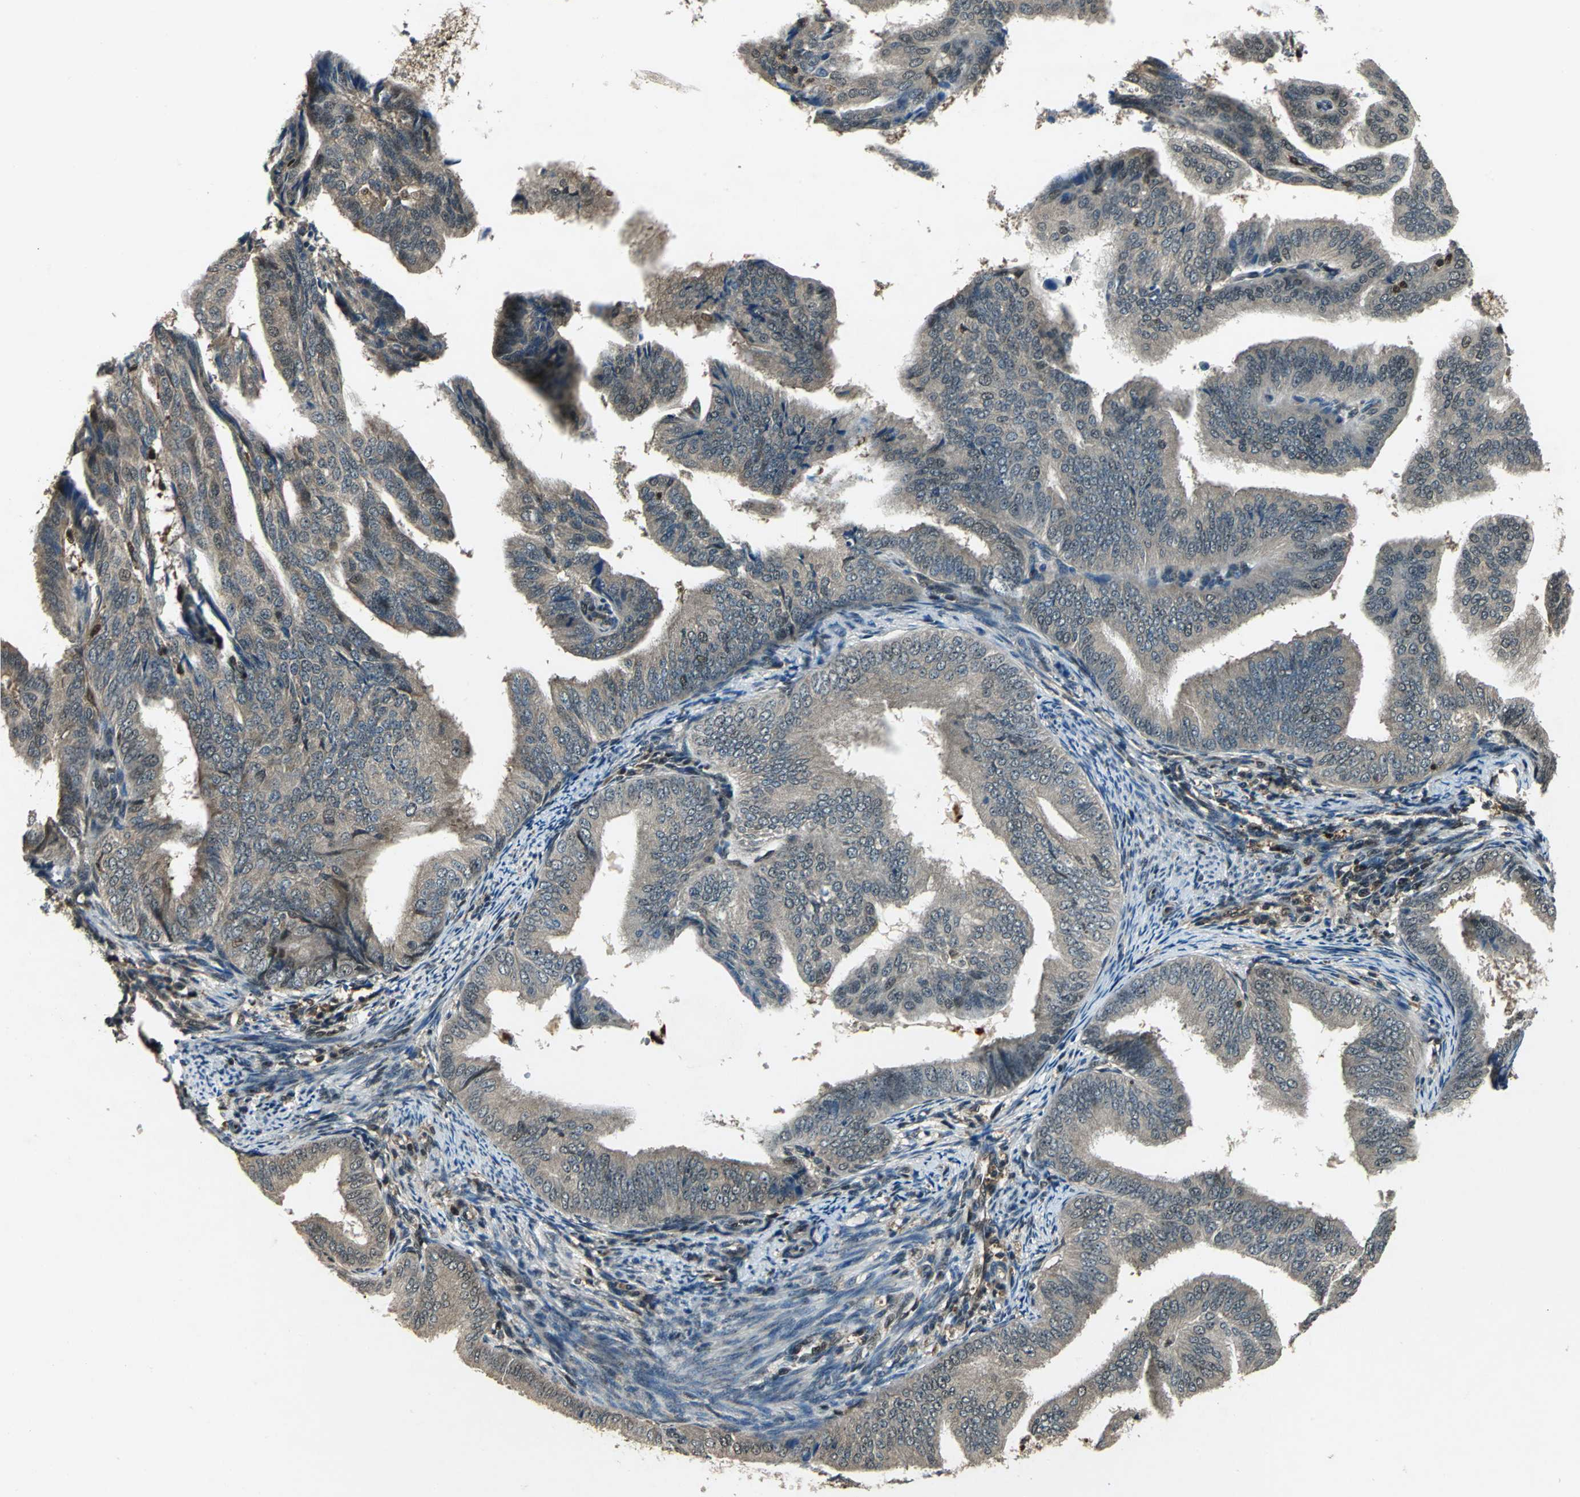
{"staining": {"intensity": "weak", "quantity": ">75%", "location": "cytoplasmic/membranous"}, "tissue": "endometrial cancer", "cell_type": "Tumor cells", "image_type": "cancer", "snomed": [{"axis": "morphology", "description": "Adenocarcinoma, NOS"}, {"axis": "topography", "description": "Endometrium"}], "caption": "An immunohistochemistry (IHC) photomicrograph of tumor tissue is shown. Protein staining in brown shows weak cytoplasmic/membranous positivity in endometrial adenocarcinoma within tumor cells.", "gene": "PPP1R13L", "patient": {"sex": "female", "age": 58}}